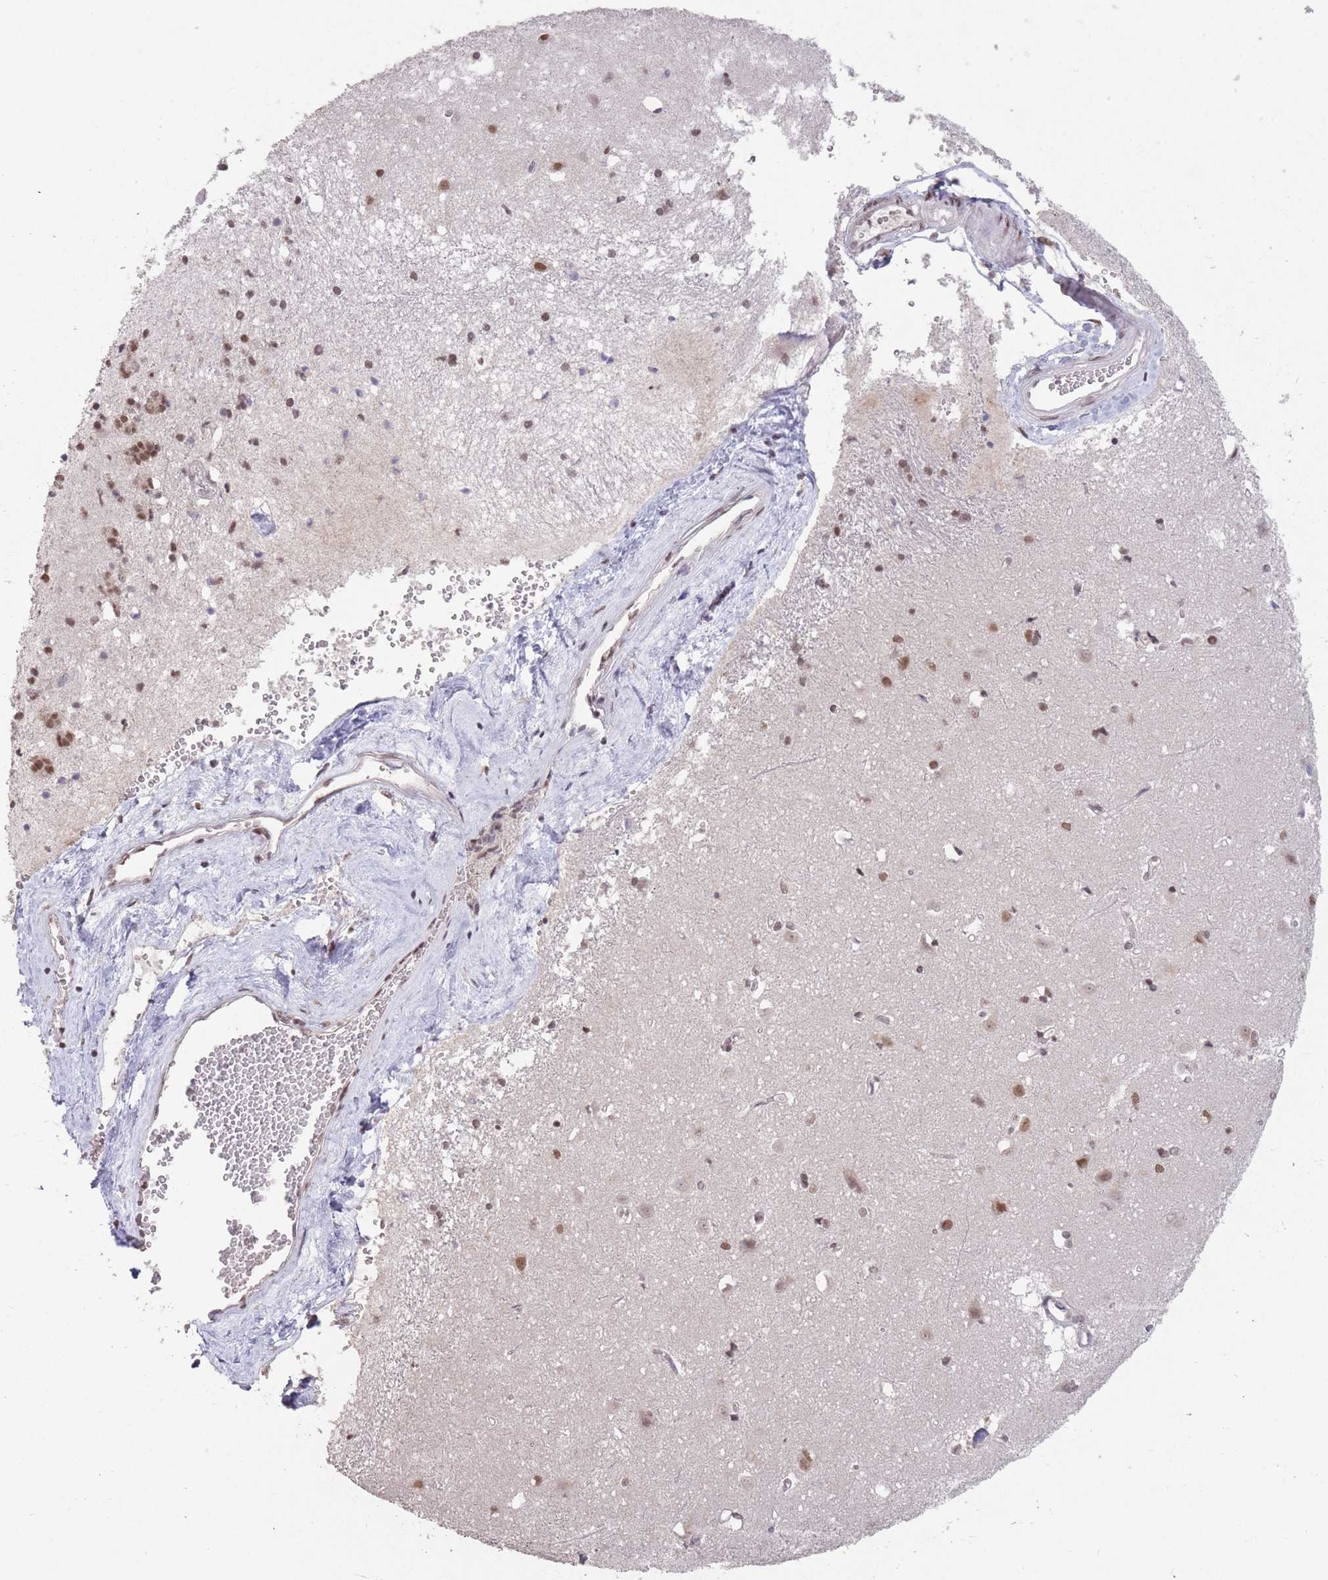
{"staining": {"intensity": "moderate", "quantity": "25%-75%", "location": "nuclear"}, "tissue": "caudate", "cell_type": "Glial cells", "image_type": "normal", "snomed": [{"axis": "morphology", "description": "Normal tissue, NOS"}, {"axis": "topography", "description": "Lateral ventricle wall"}], "caption": "The immunohistochemical stain highlights moderate nuclear staining in glial cells of unremarkable caudate.", "gene": "HNRNPUL1", "patient": {"sex": "male", "age": 37}}